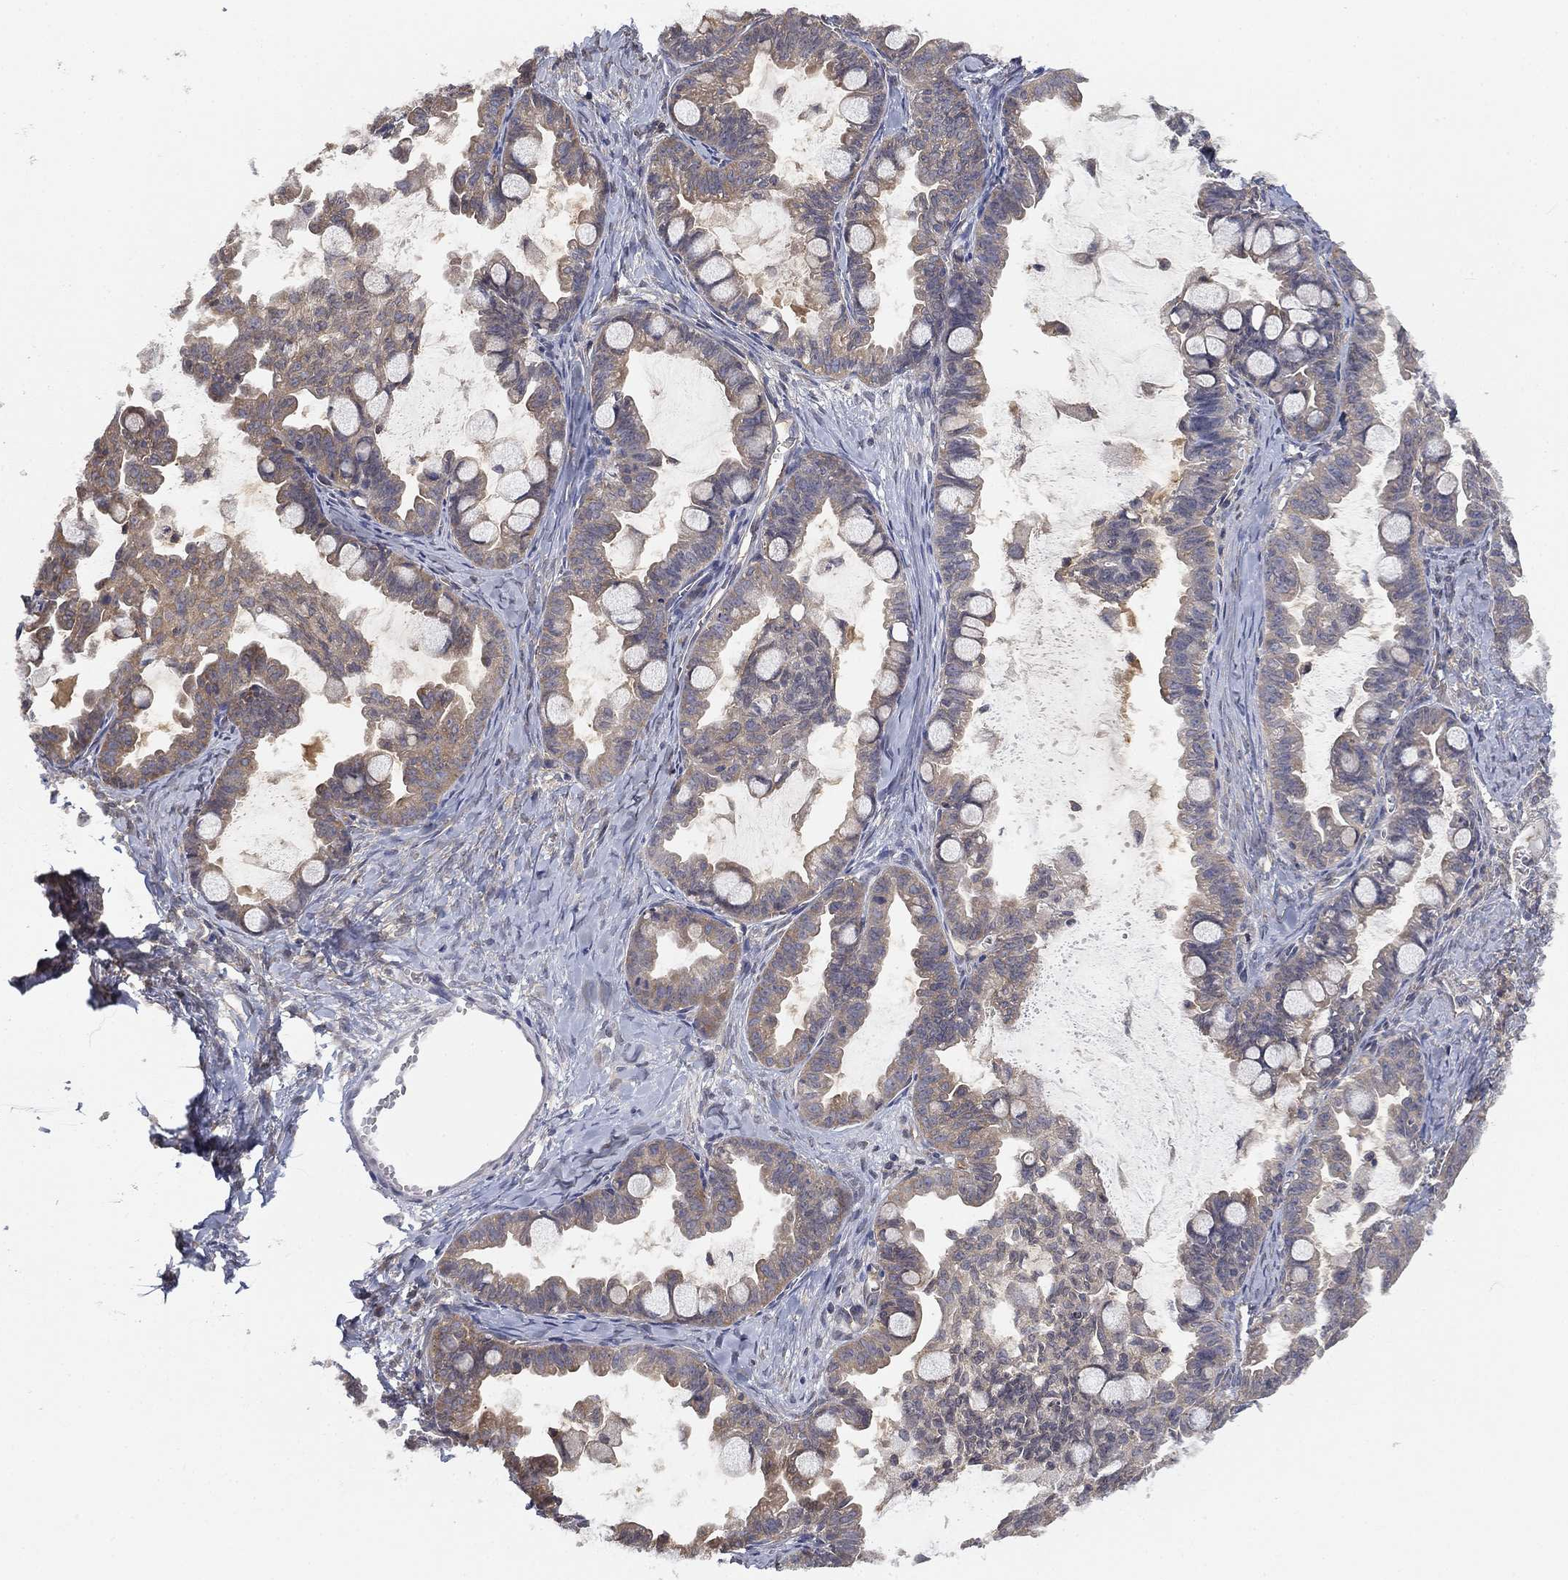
{"staining": {"intensity": "weak", "quantity": "<25%", "location": "cytoplasmic/membranous"}, "tissue": "ovarian cancer", "cell_type": "Tumor cells", "image_type": "cancer", "snomed": [{"axis": "morphology", "description": "Cystadenocarcinoma, mucinous, NOS"}, {"axis": "topography", "description": "Ovary"}], "caption": "There is no significant expression in tumor cells of ovarian mucinous cystadenocarcinoma.", "gene": "UBA5", "patient": {"sex": "female", "age": 63}}